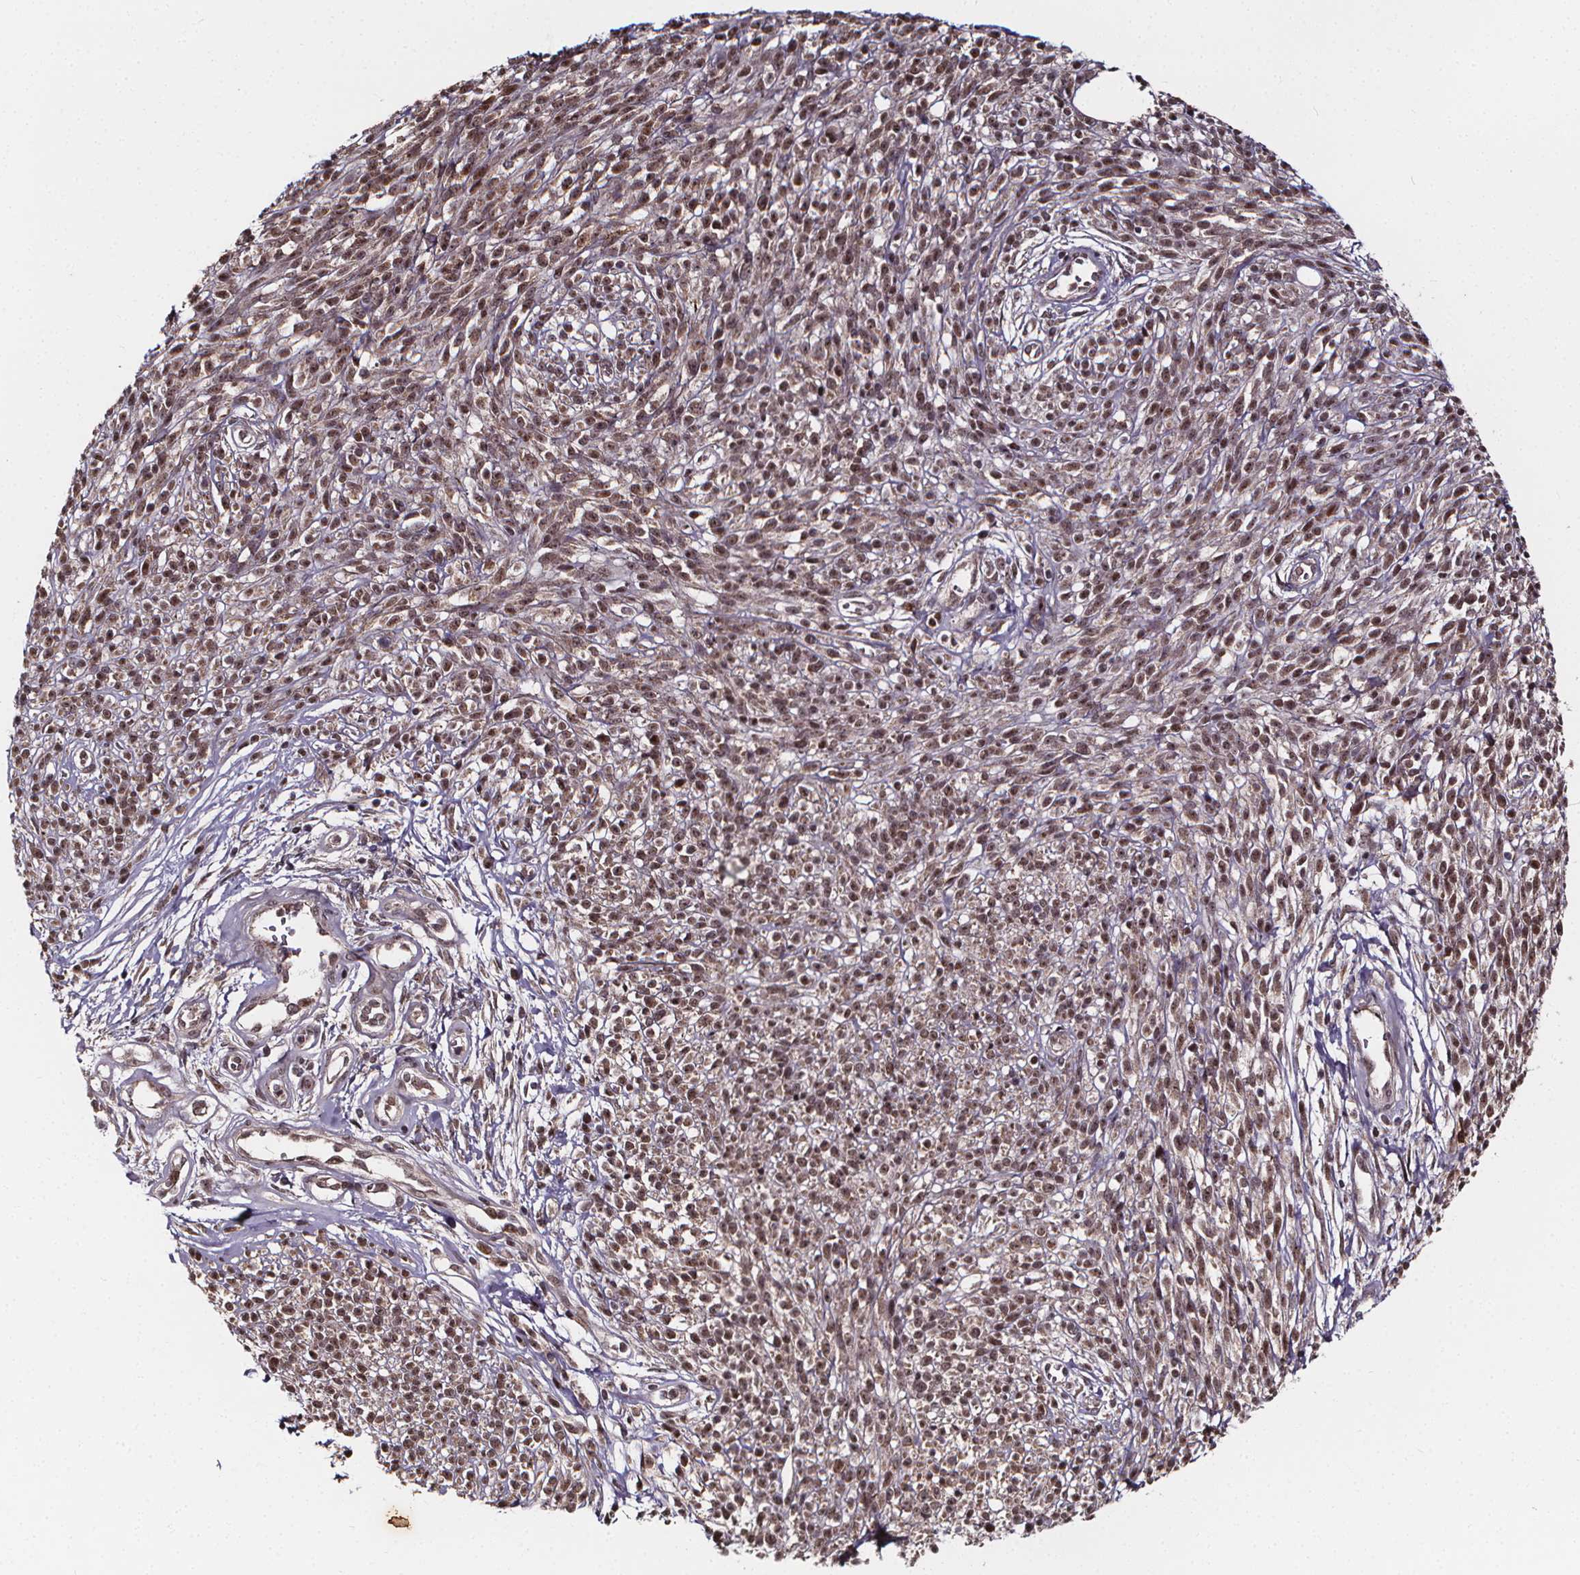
{"staining": {"intensity": "weak", "quantity": "25%-75%", "location": "nuclear"}, "tissue": "melanoma", "cell_type": "Tumor cells", "image_type": "cancer", "snomed": [{"axis": "morphology", "description": "Malignant melanoma, NOS"}, {"axis": "topography", "description": "Skin"}, {"axis": "topography", "description": "Skin of trunk"}], "caption": "Human melanoma stained for a protein (brown) displays weak nuclear positive staining in approximately 25%-75% of tumor cells.", "gene": "DDIT3", "patient": {"sex": "male", "age": 74}}